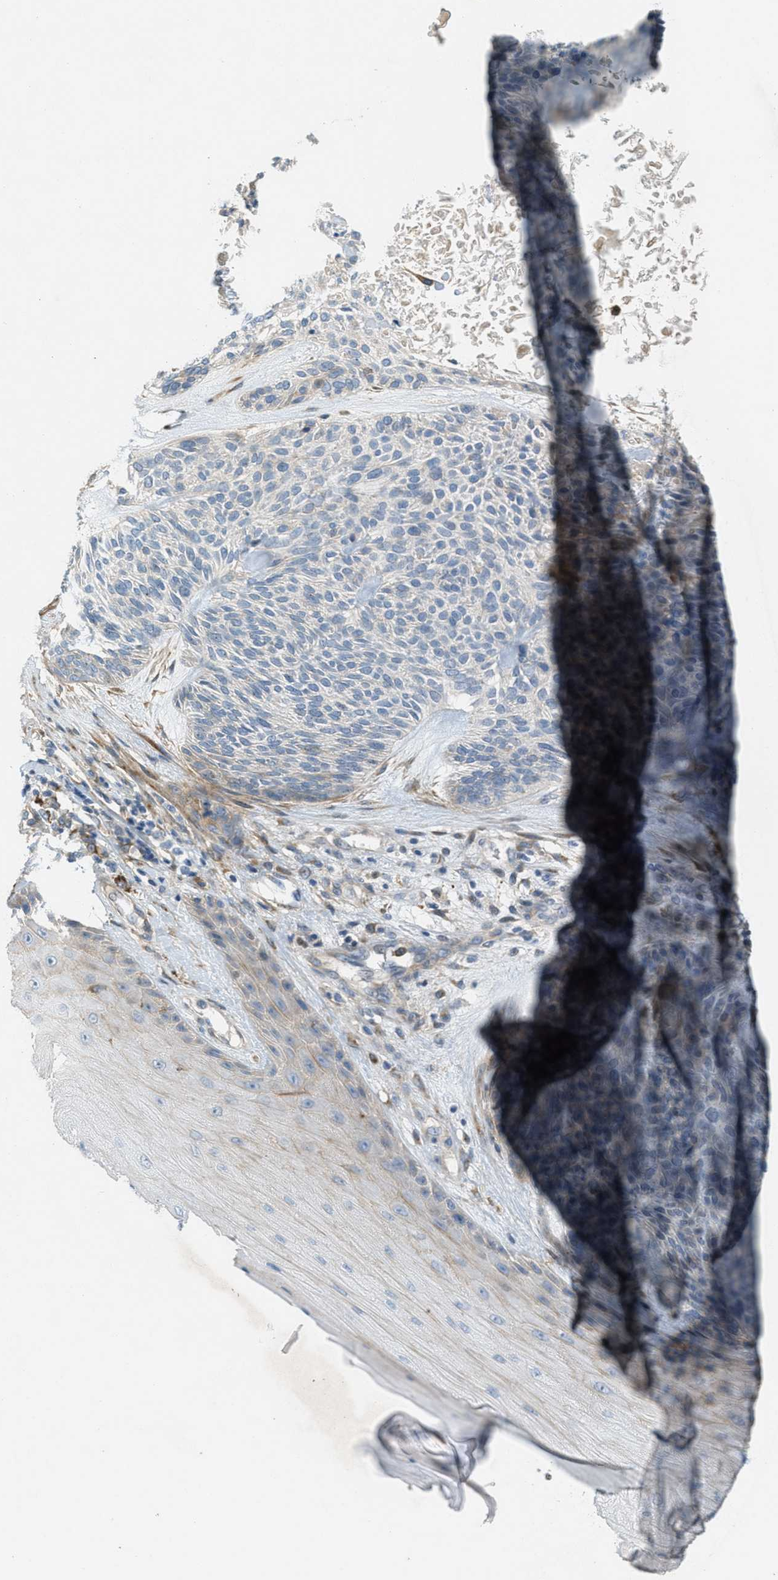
{"staining": {"intensity": "negative", "quantity": "none", "location": "none"}, "tissue": "skin cancer", "cell_type": "Tumor cells", "image_type": "cancer", "snomed": [{"axis": "morphology", "description": "Basal cell carcinoma"}, {"axis": "topography", "description": "Skin"}], "caption": "Skin cancer (basal cell carcinoma) stained for a protein using immunohistochemistry reveals no staining tumor cells.", "gene": "ADCY5", "patient": {"sex": "male", "age": 55}}